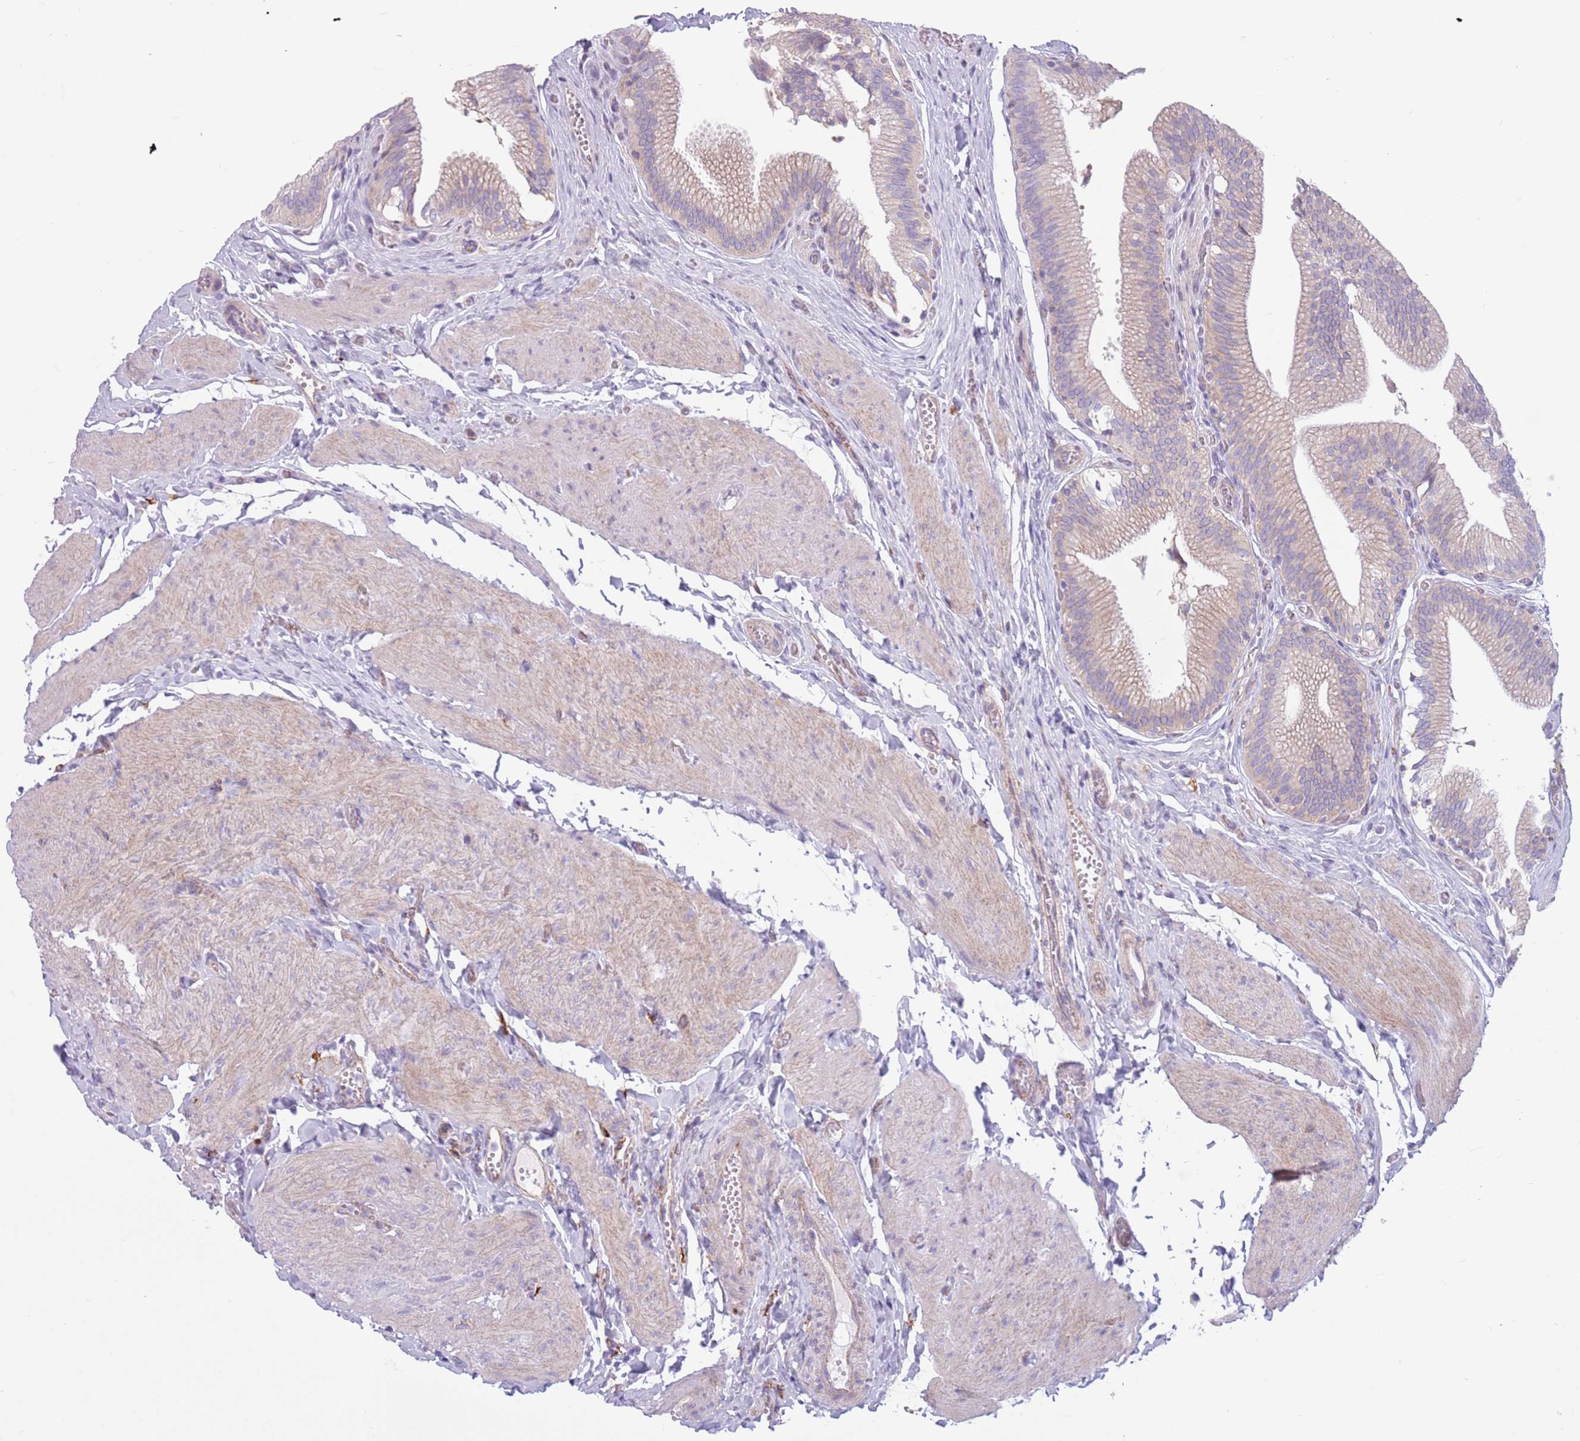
{"staining": {"intensity": "negative", "quantity": "none", "location": "none"}, "tissue": "gallbladder", "cell_type": "Glandular cells", "image_type": "normal", "snomed": [{"axis": "morphology", "description": "Normal tissue, NOS"}, {"axis": "topography", "description": "Gallbladder"}, {"axis": "topography", "description": "Peripheral nerve tissue"}], "caption": "High magnification brightfield microscopy of normal gallbladder stained with DAB (3,3'-diaminobenzidine) (brown) and counterstained with hematoxylin (blue): glandular cells show no significant staining. (DAB (3,3'-diaminobenzidine) immunohistochemistry, high magnification).", "gene": "SNX6", "patient": {"sex": "male", "age": 17}}